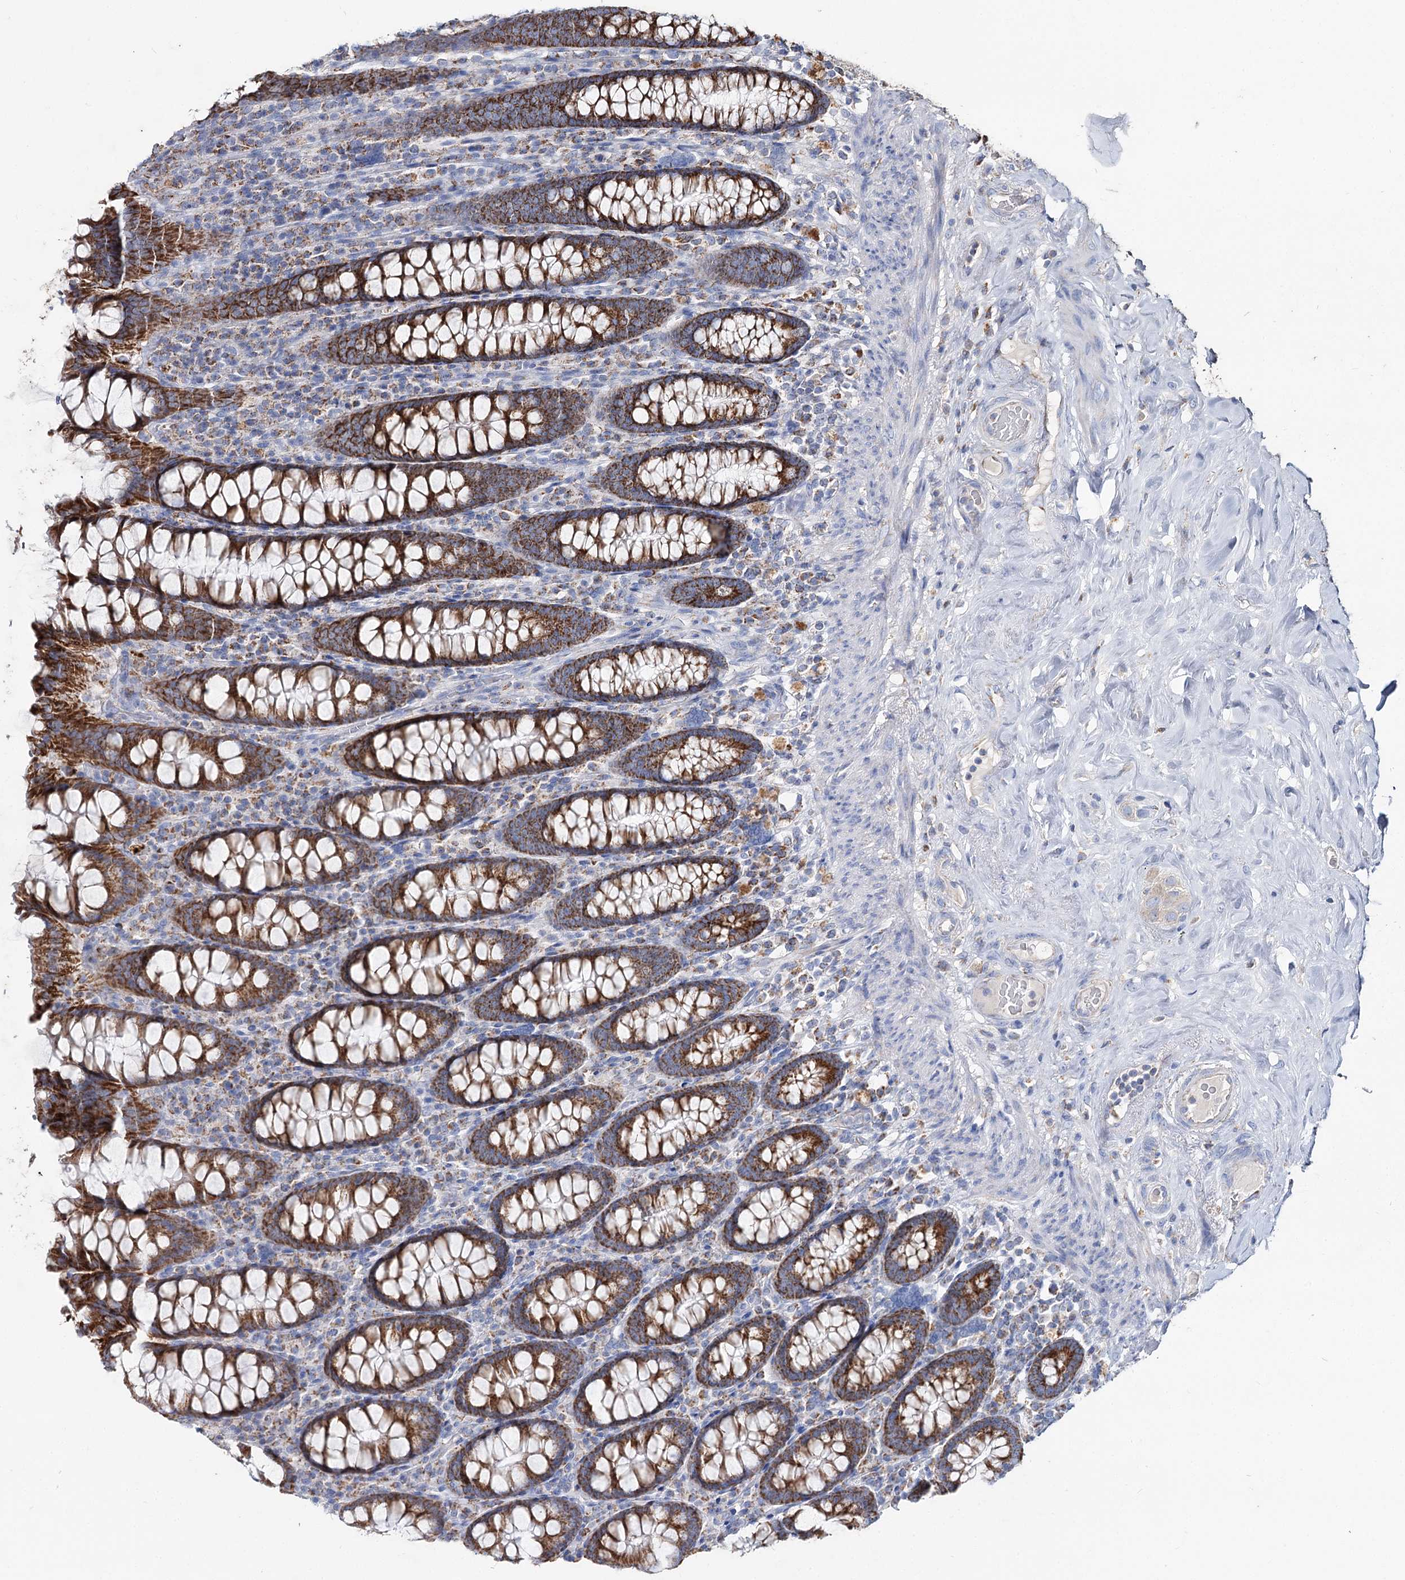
{"staining": {"intensity": "weak", "quantity": "25%-75%", "location": "cytoplasmic/membranous"}, "tissue": "colon", "cell_type": "Endothelial cells", "image_type": "normal", "snomed": [{"axis": "morphology", "description": "Normal tissue, NOS"}, {"axis": "topography", "description": "Colon"}], "caption": "Immunohistochemistry image of unremarkable colon stained for a protein (brown), which displays low levels of weak cytoplasmic/membranous positivity in approximately 25%-75% of endothelial cells.", "gene": "MCCC2", "patient": {"sex": "female", "age": 79}}